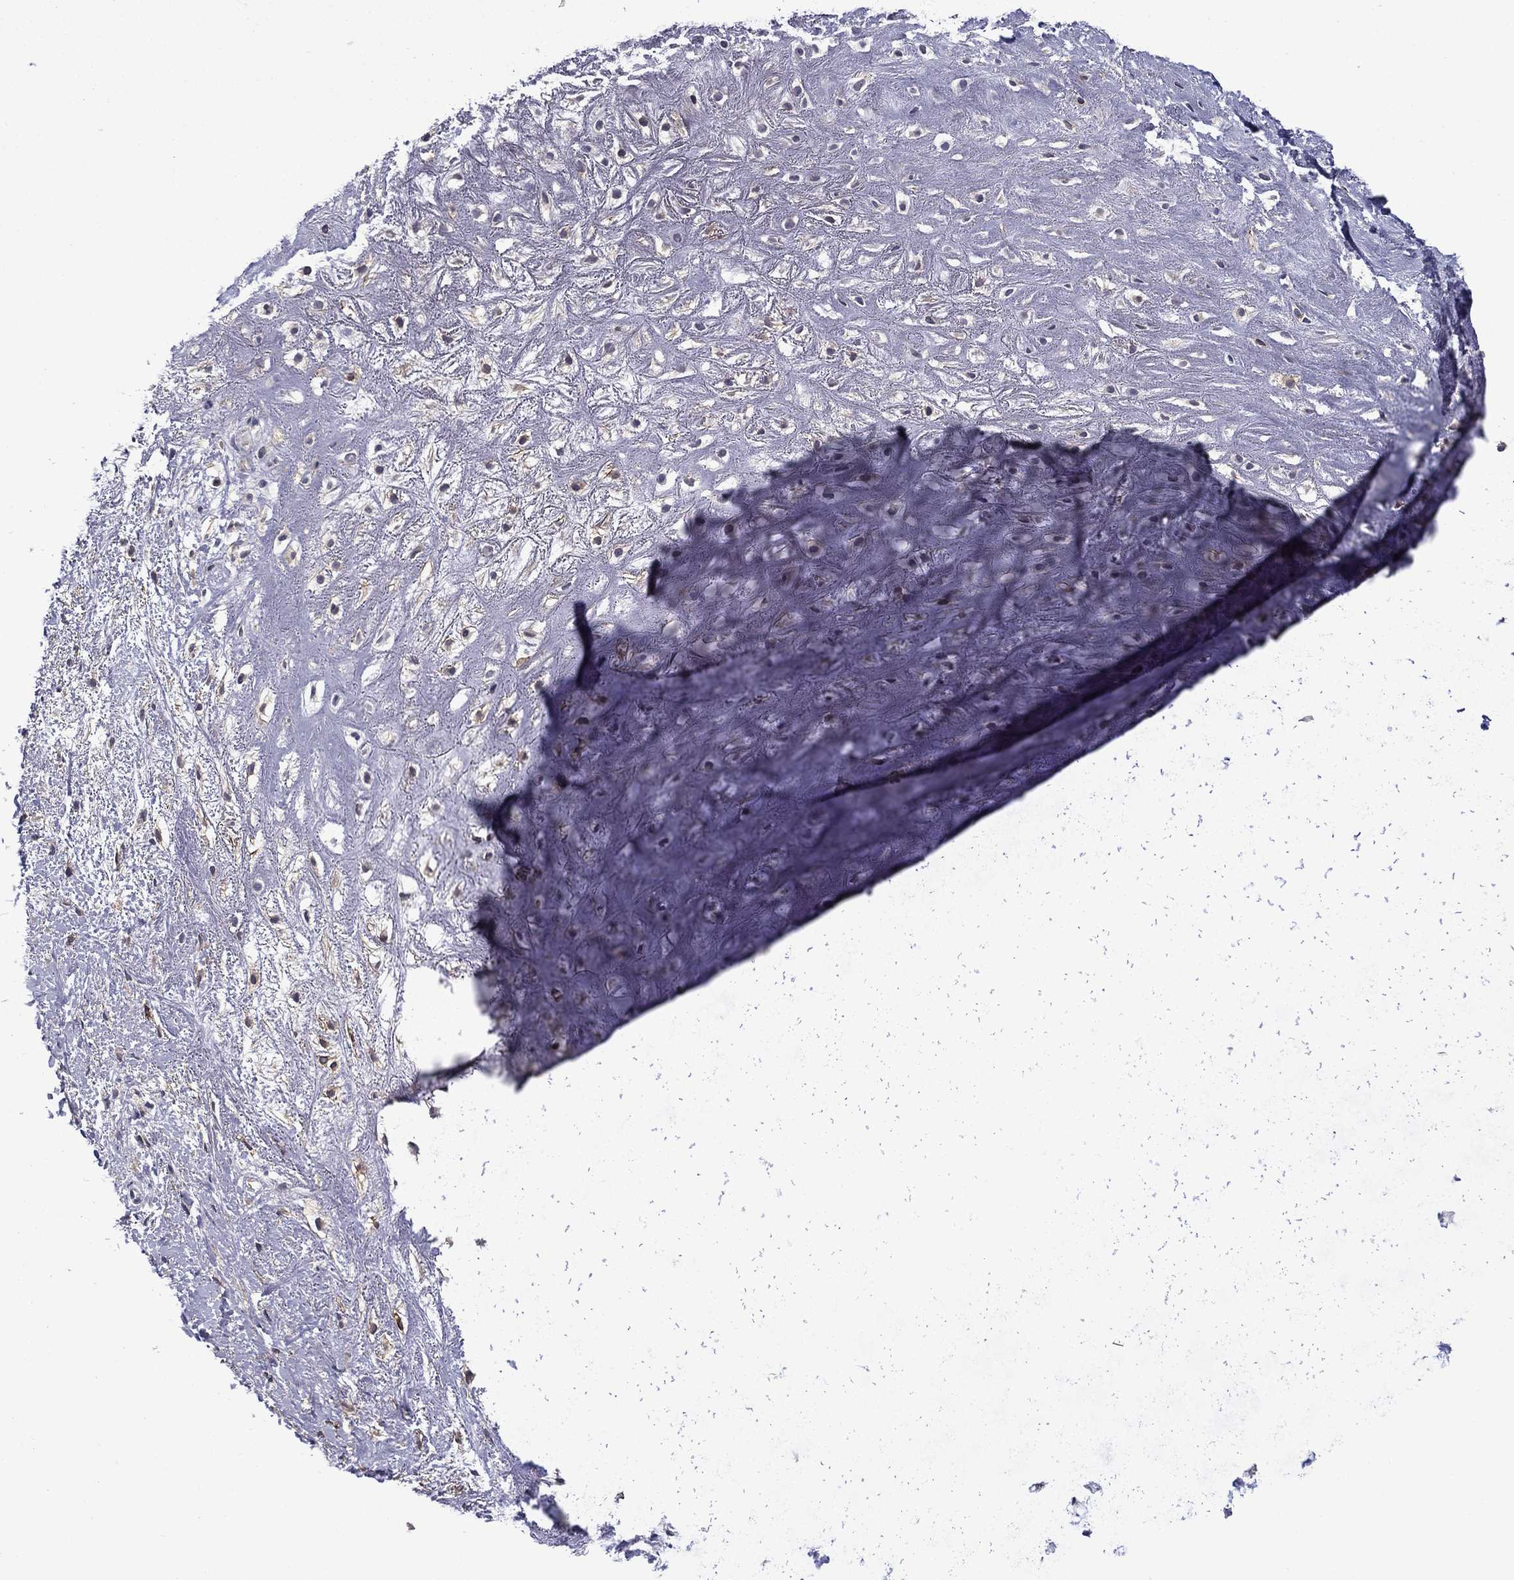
{"staining": {"intensity": "negative", "quantity": "none", "location": "none"}, "tissue": "adipose tissue", "cell_type": "Adipocytes", "image_type": "normal", "snomed": [{"axis": "morphology", "description": "Normal tissue, NOS"}, {"axis": "morphology", "description": "Squamous cell carcinoma, NOS"}, {"axis": "topography", "description": "Cartilage tissue"}, {"axis": "topography", "description": "Head-Neck"}], "caption": "Protein analysis of unremarkable adipose tissue shows no significant expression in adipocytes. (DAB immunohistochemistry, high magnification).", "gene": "LMO7", "patient": {"sex": "male", "age": 62}}